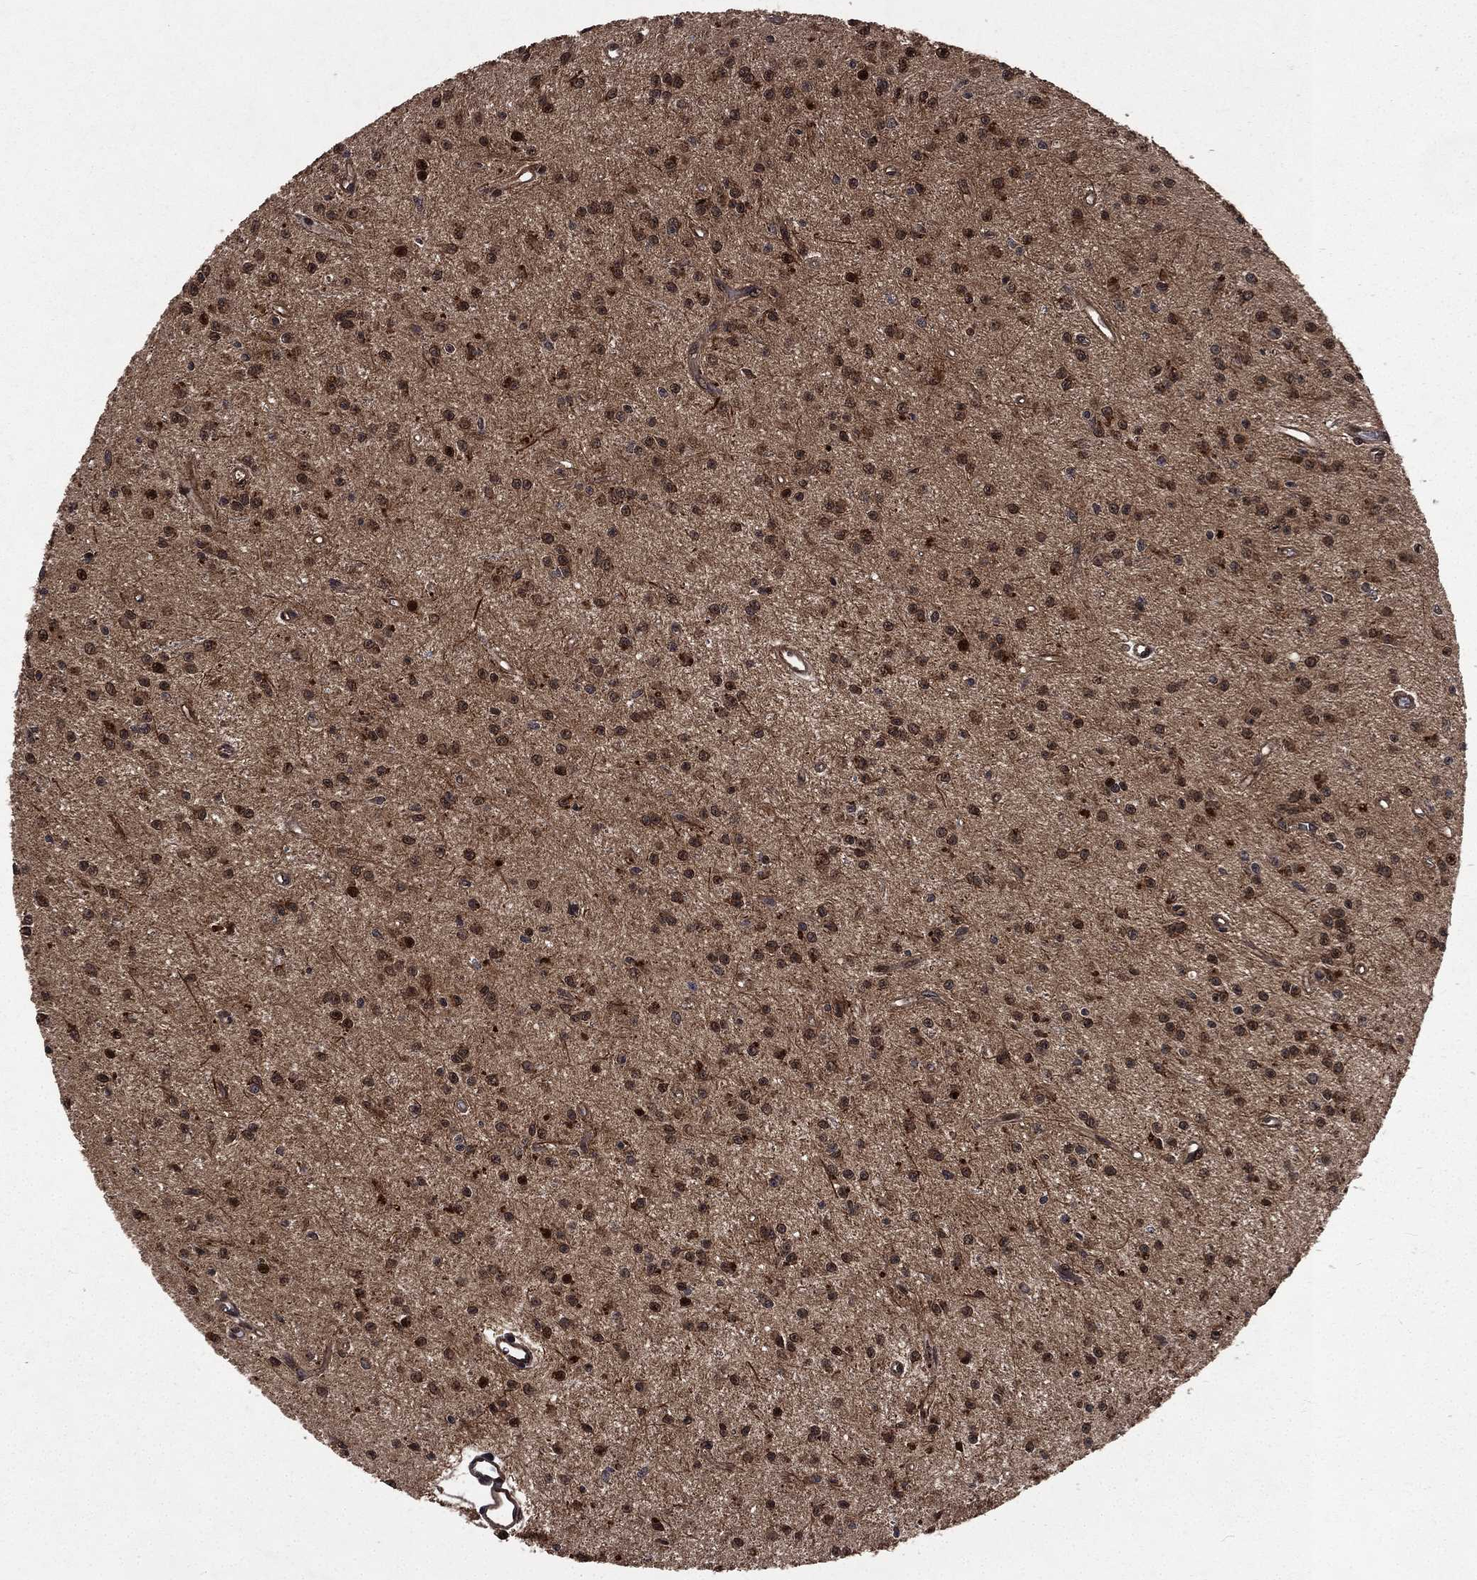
{"staining": {"intensity": "moderate", "quantity": ">75%", "location": "cytoplasmic/membranous"}, "tissue": "glioma", "cell_type": "Tumor cells", "image_type": "cancer", "snomed": [{"axis": "morphology", "description": "Glioma, malignant, Low grade"}, {"axis": "topography", "description": "Brain"}], "caption": "Immunohistochemical staining of glioma exhibits medium levels of moderate cytoplasmic/membranous expression in approximately >75% of tumor cells.", "gene": "LENG8", "patient": {"sex": "female", "age": 45}}